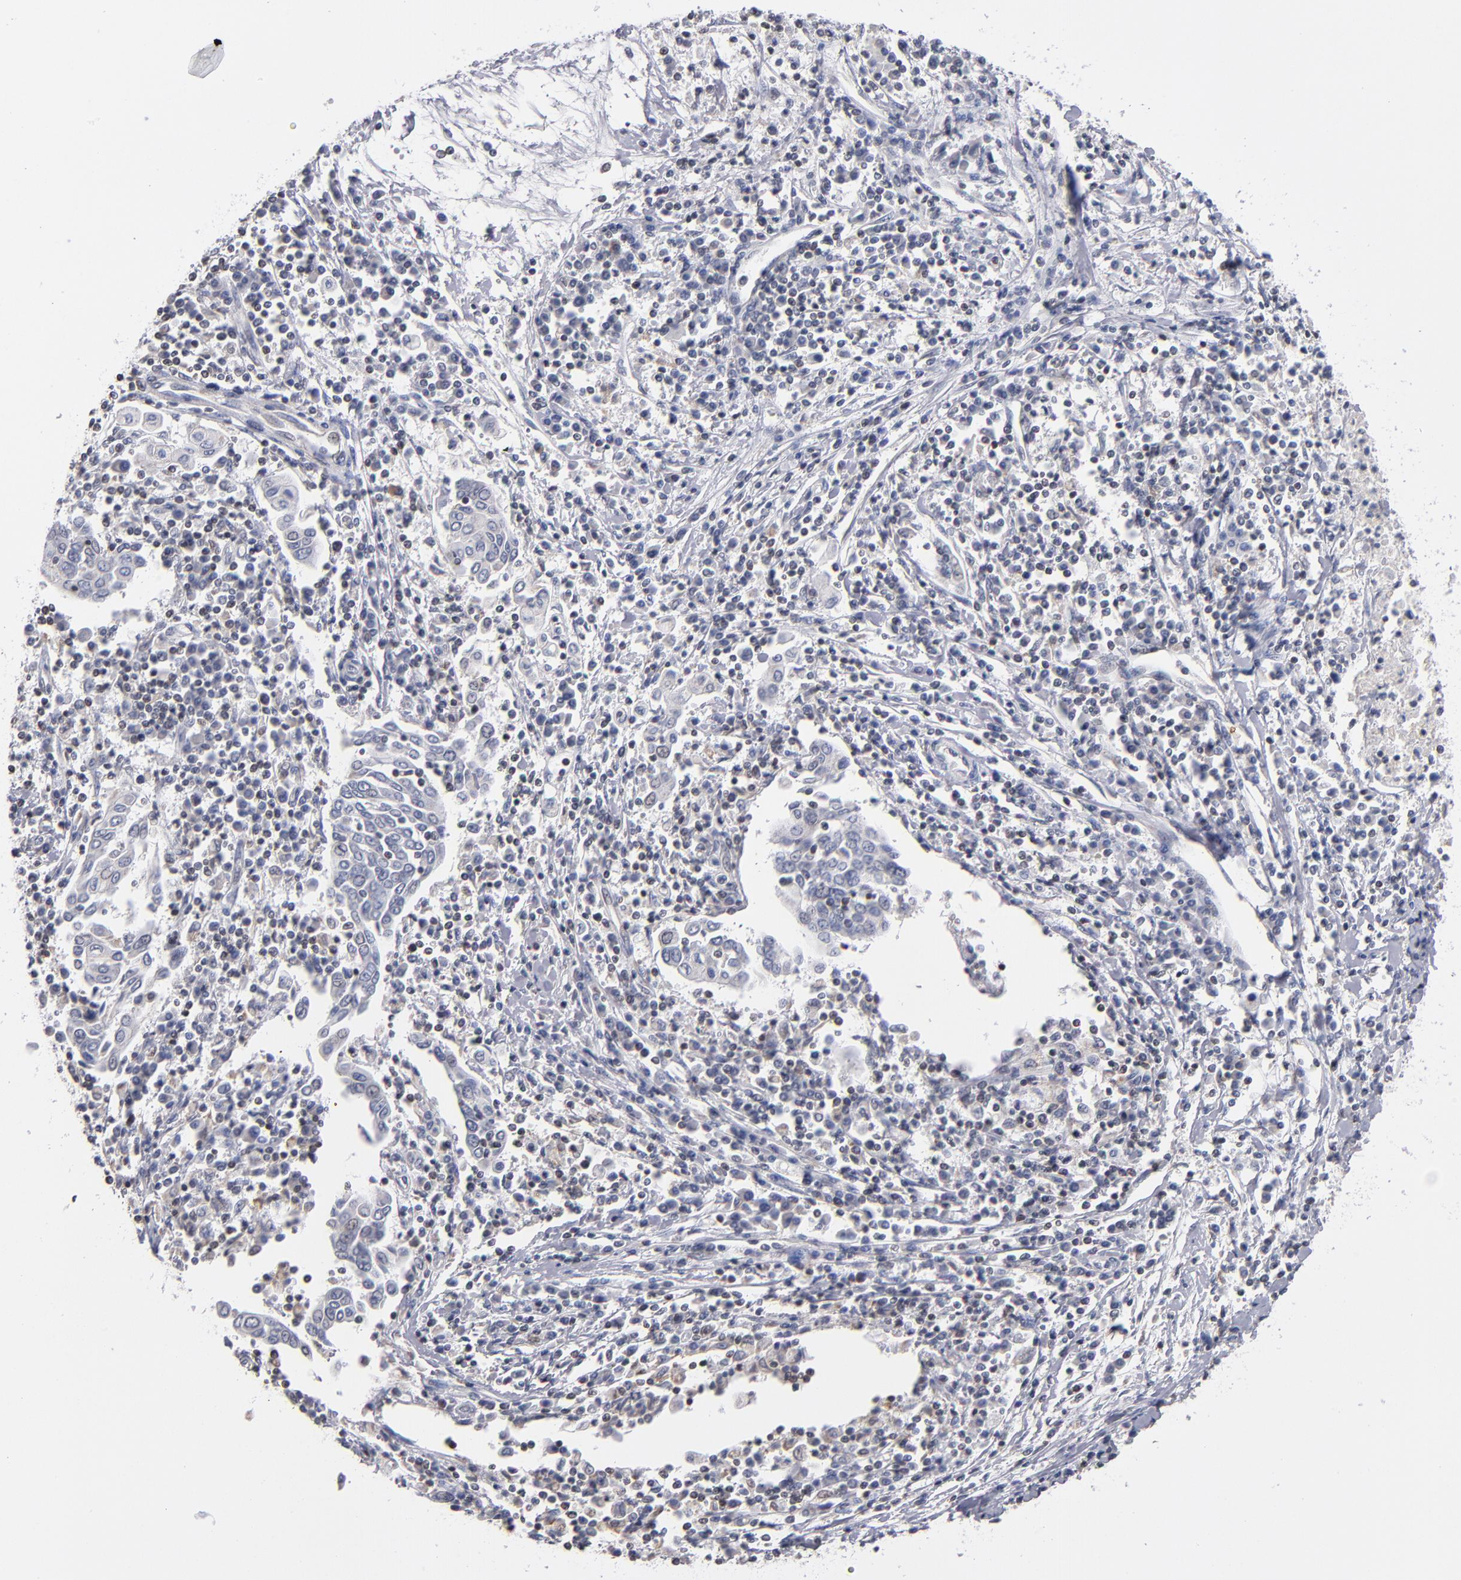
{"staining": {"intensity": "weak", "quantity": "<25%", "location": "nuclear"}, "tissue": "cervical cancer", "cell_type": "Tumor cells", "image_type": "cancer", "snomed": [{"axis": "morphology", "description": "Squamous cell carcinoma, NOS"}, {"axis": "topography", "description": "Cervix"}], "caption": "An IHC histopathology image of cervical cancer is shown. There is no staining in tumor cells of cervical cancer.", "gene": "ODF2", "patient": {"sex": "female", "age": 40}}